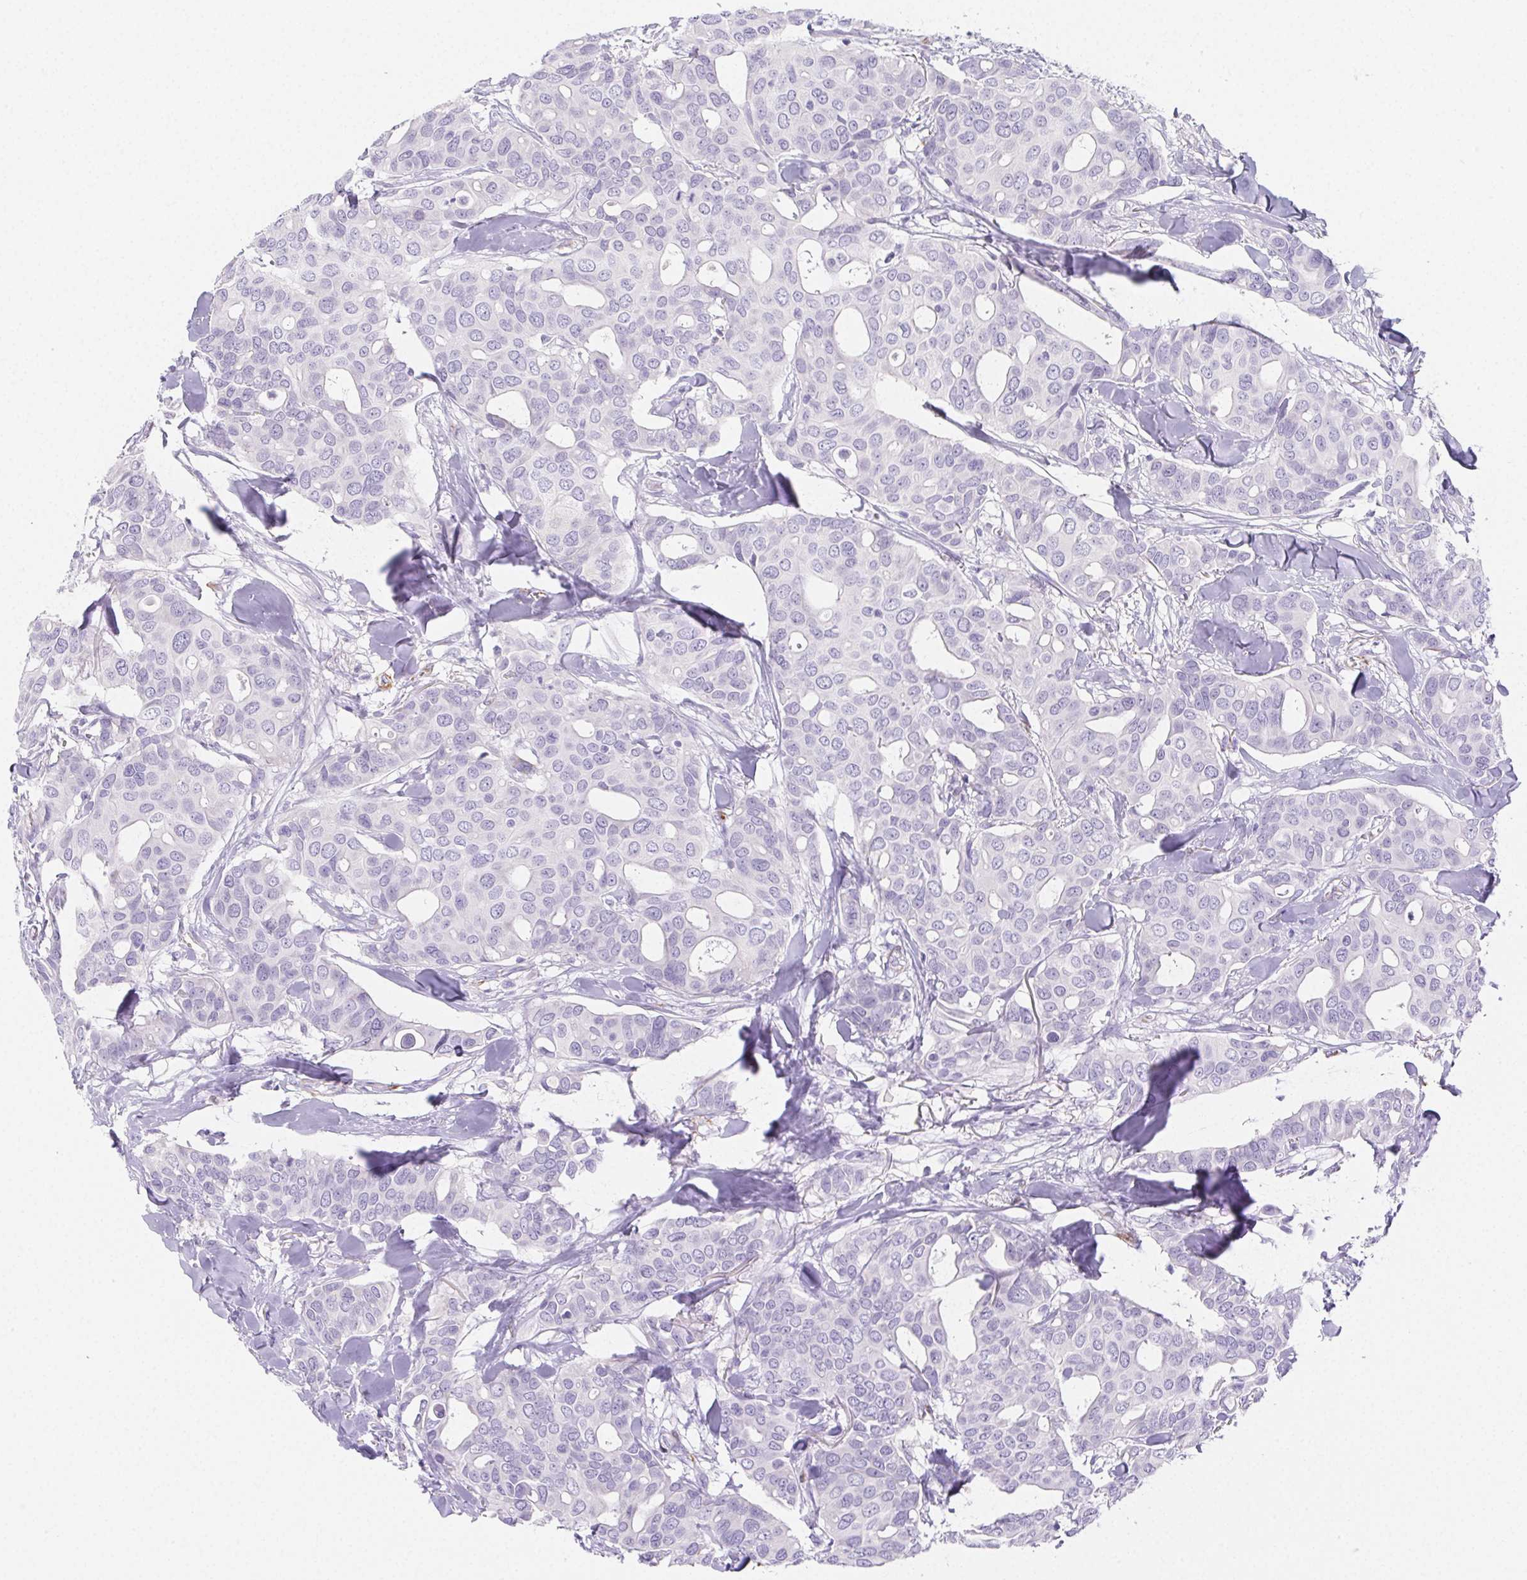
{"staining": {"intensity": "negative", "quantity": "none", "location": "none"}, "tissue": "breast cancer", "cell_type": "Tumor cells", "image_type": "cancer", "snomed": [{"axis": "morphology", "description": "Duct carcinoma"}, {"axis": "topography", "description": "Breast"}], "caption": "Human breast infiltrating ductal carcinoma stained for a protein using immunohistochemistry exhibits no positivity in tumor cells.", "gene": "HRC", "patient": {"sex": "female", "age": 54}}